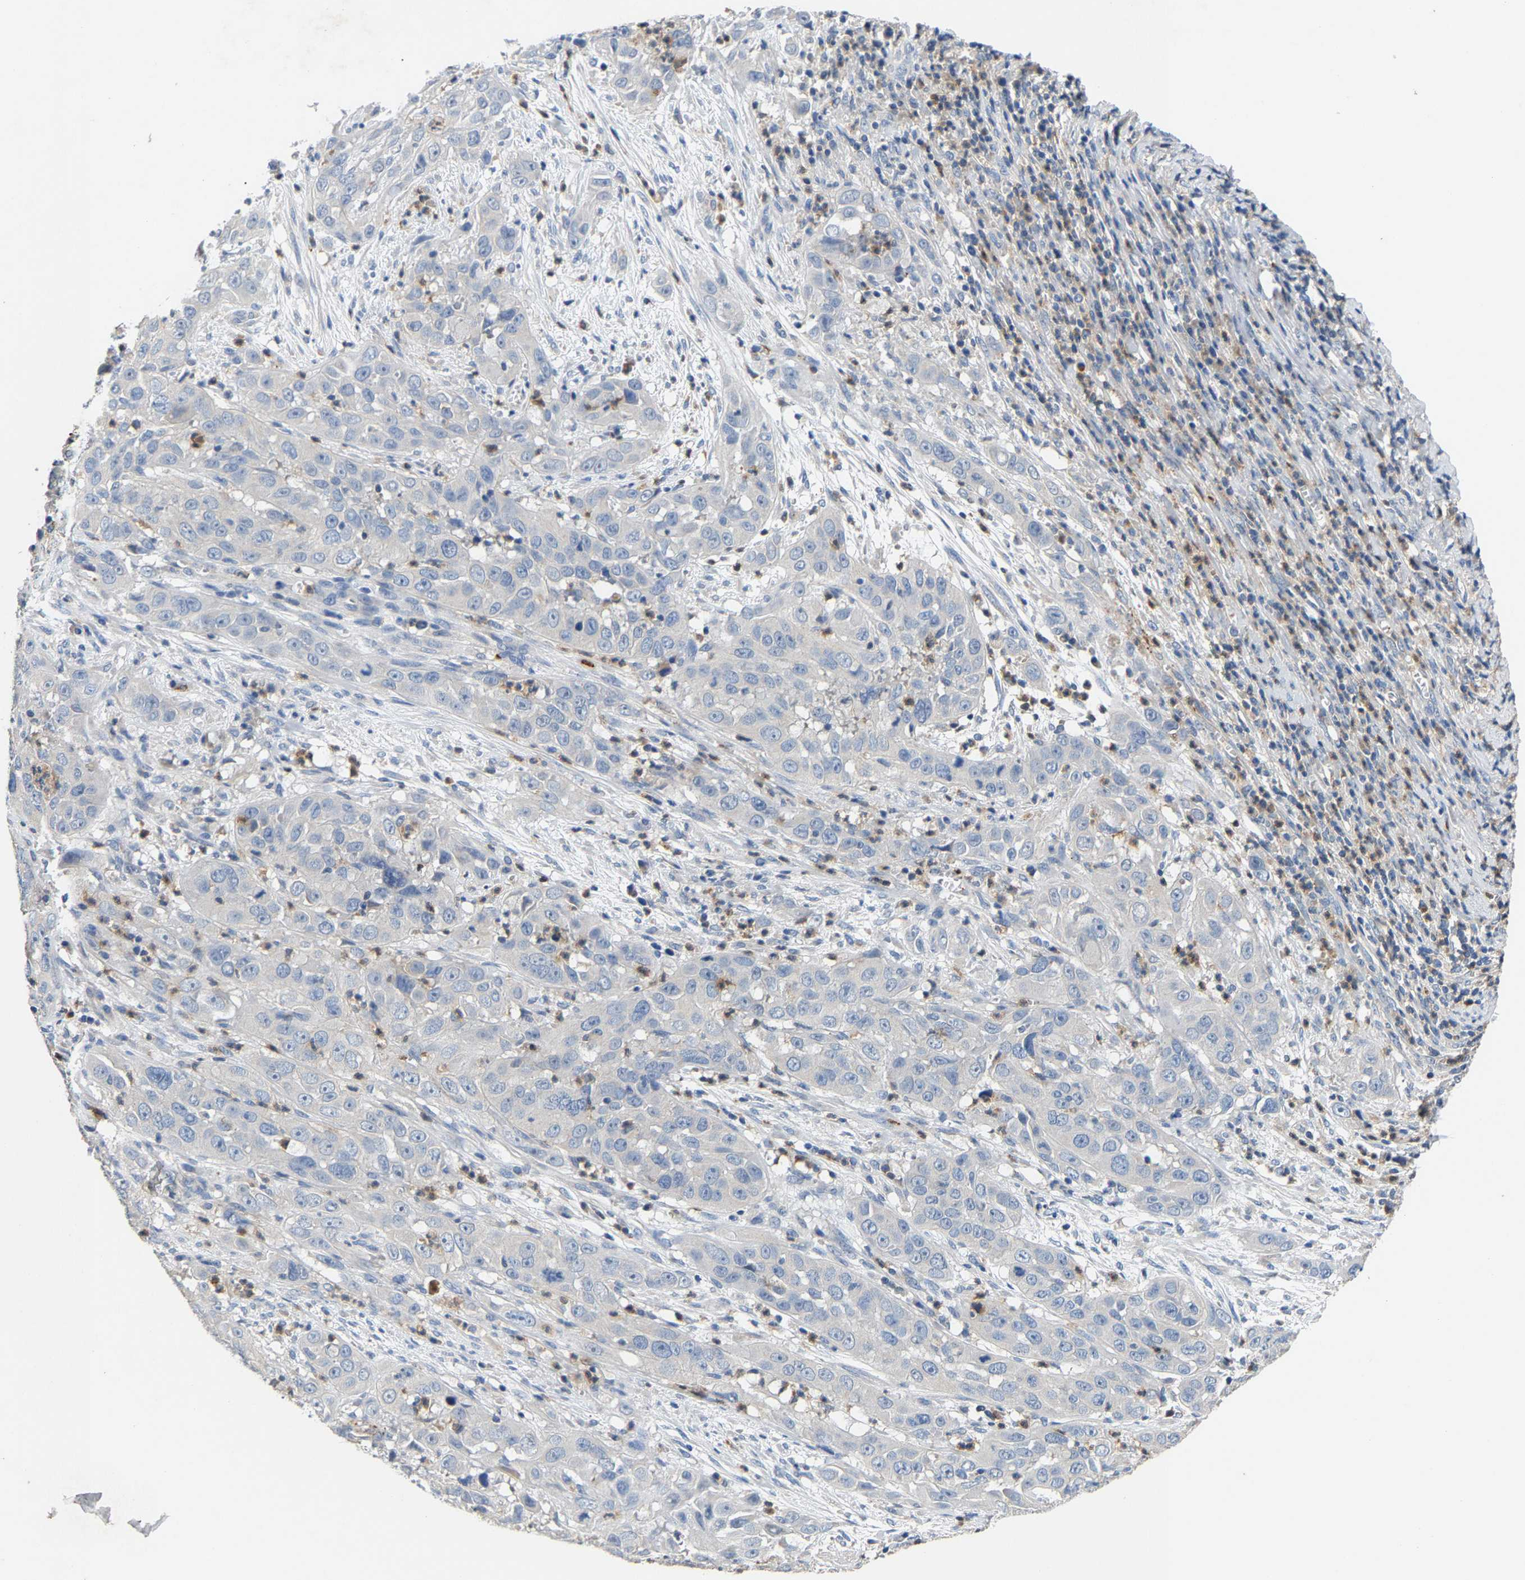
{"staining": {"intensity": "negative", "quantity": "none", "location": "none"}, "tissue": "cervical cancer", "cell_type": "Tumor cells", "image_type": "cancer", "snomed": [{"axis": "morphology", "description": "Squamous cell carcinoma, NOS"}, {"axis": "topography", "description": "Cervix"}], "caption": "IHC of human cervical squamous cell carcinoma shows no positivity in tumor cells. The staining was performed using DAB (3,3'-diaminobenzidine) to visualize the protein expression in brown, while the nuclei were stained in blue with hematoxylin (Magnification: 20x).", "gene": "CCDC171", "patient": {"sex": "female", "age": 32}}